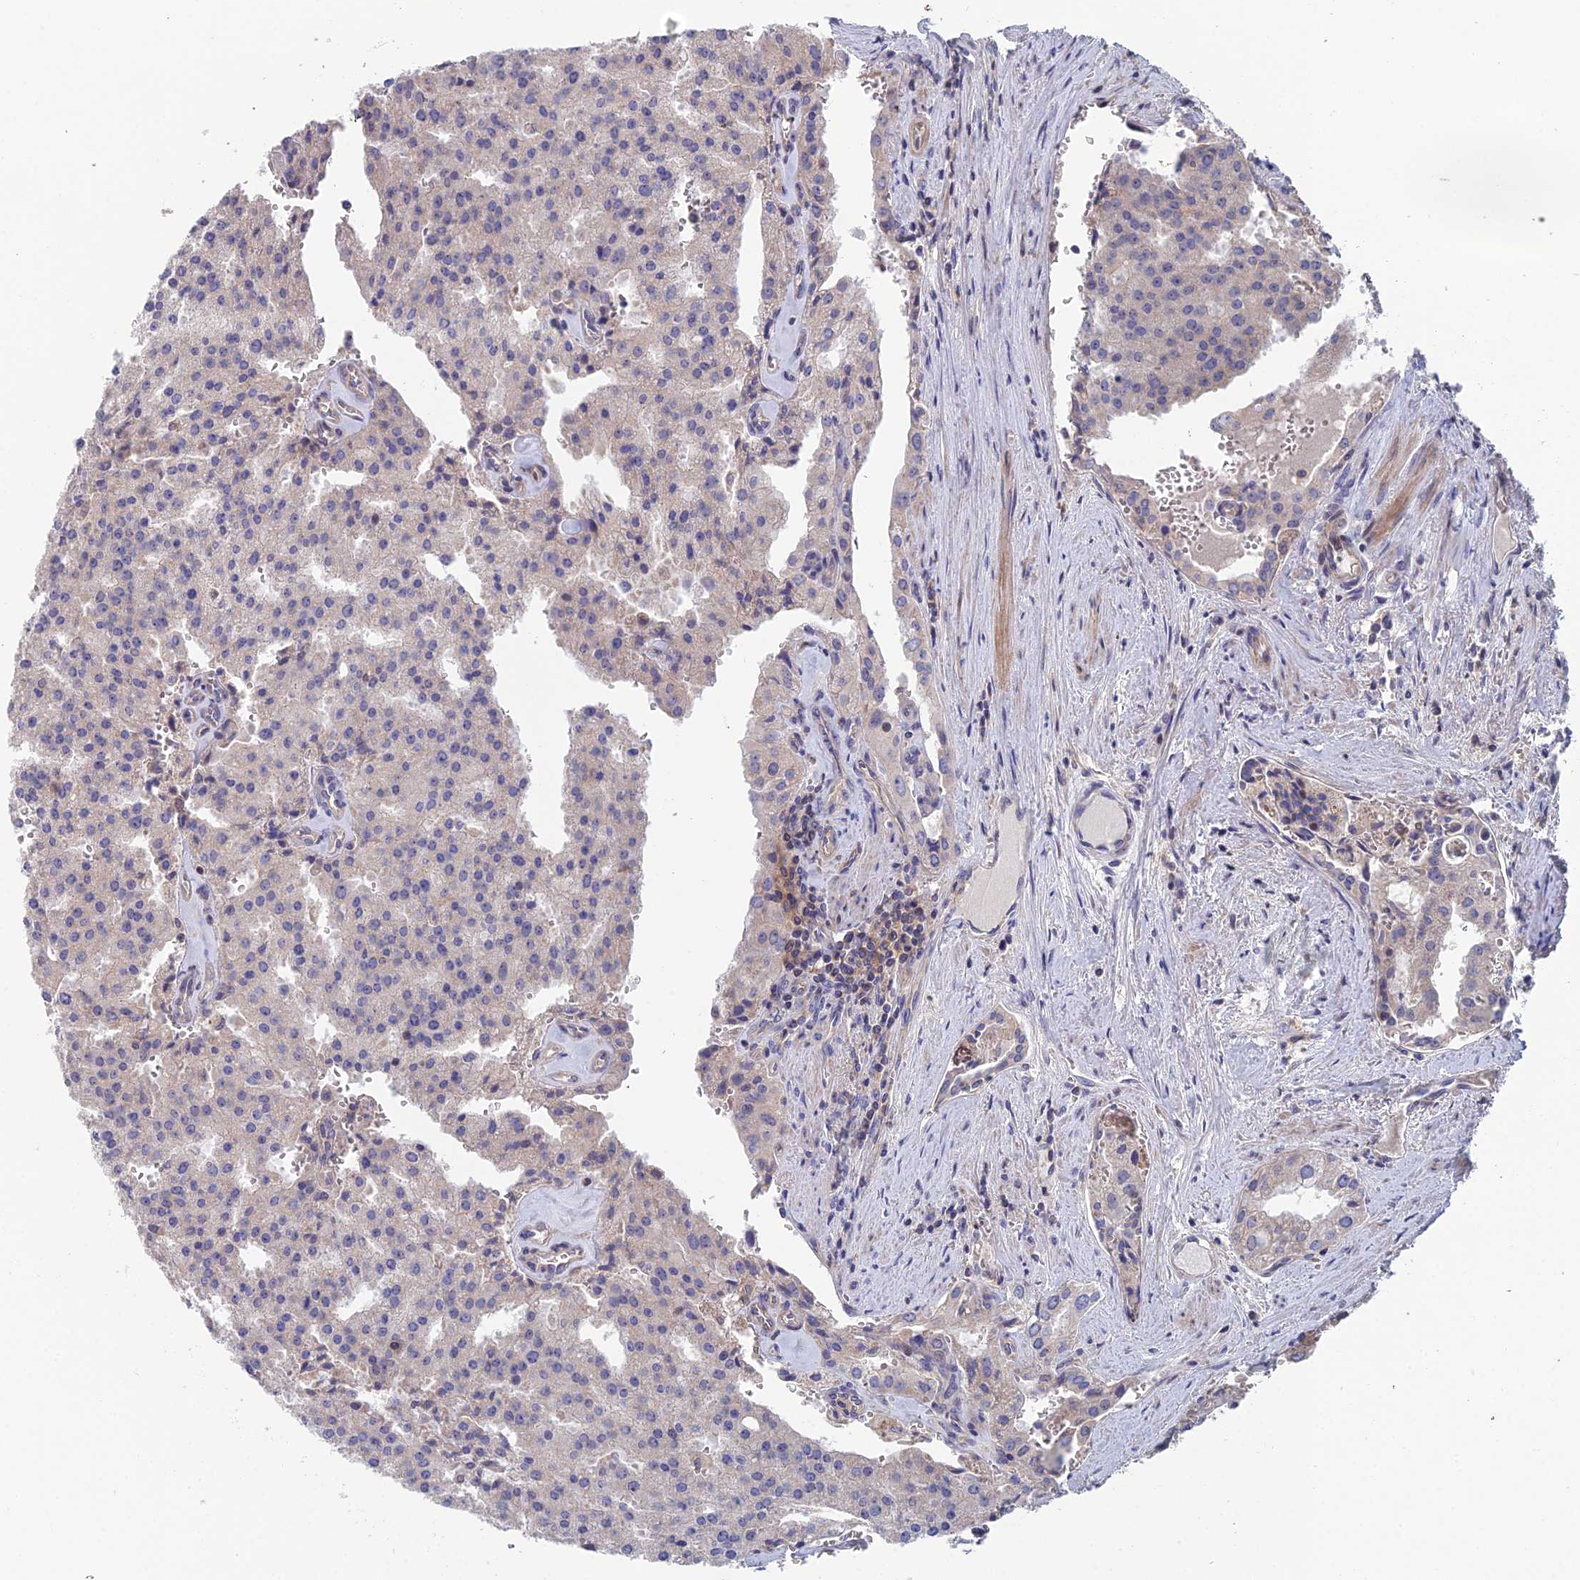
{"staining": {"intensity": "negative", "quantity": "none", "location": "none"}, "tissue": "prostate cancer", "cell_type": "Tumor cells", "image_type": "cancer", "snomed": [{"axis": "morphology", "description": "Adenocarcinoma, High grade"}, {"axis": "topography", "description": "Prostate"}], "caption": "High magnification brightfield microscopy of prostate cancer (adenocarcinoma (high-grade)) stained with DAB (3,3'-diaminobenzidine) (brown) and counterstained with hematoxylin (blue): tumor cells show no significant expression.", "gene": "USP37", "patient": {"sex": "male", "age": 68}}